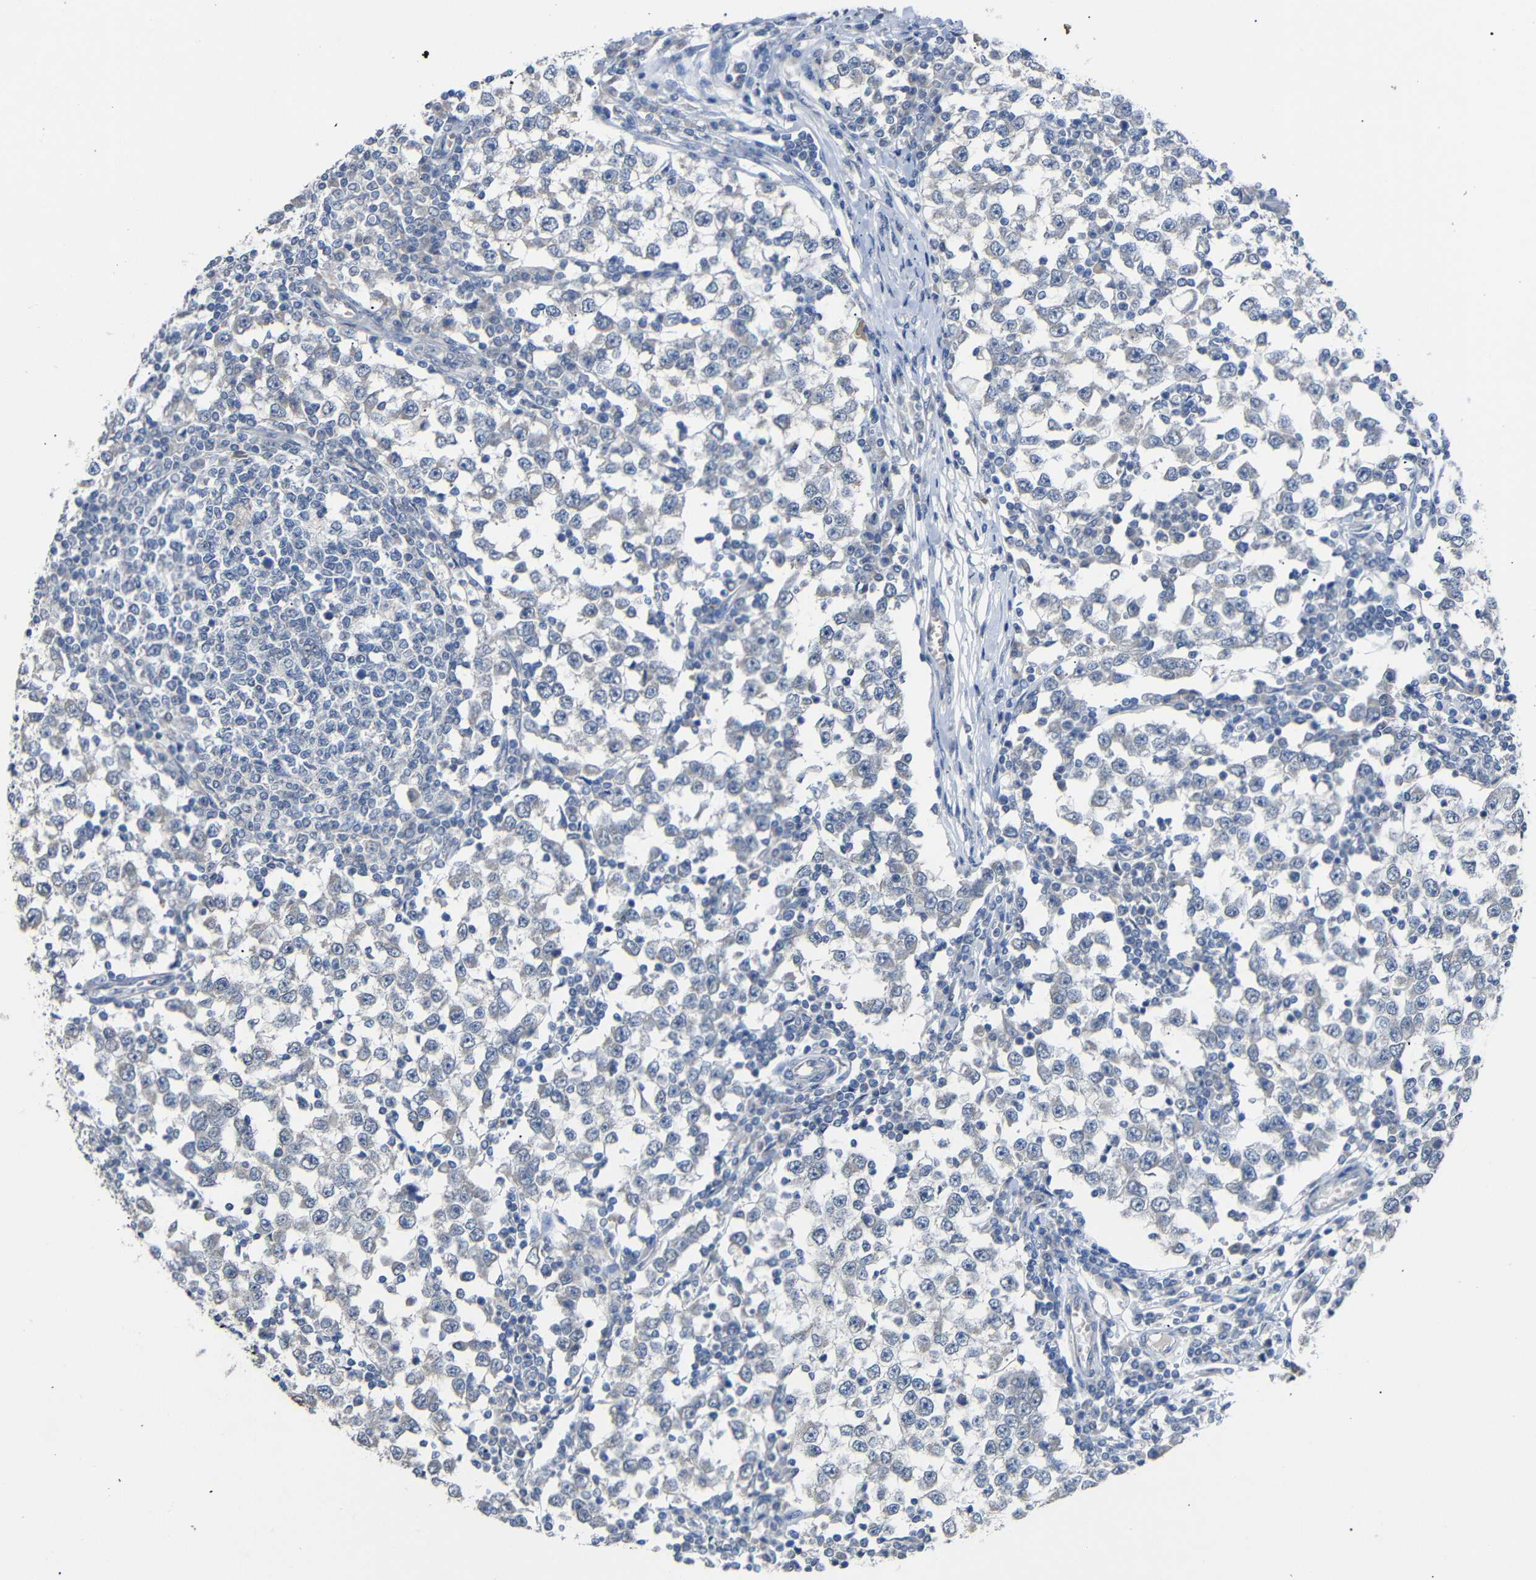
{"staining": {"intensity": "negative", "quantity": "none", "location": "none"}, "tissue": "testis cancer", "cell_type": "Tumor cells", "image_type": "cancer", "snomed": [{"axis": "morphology", "description": "Seminoma, NOS"}, {"axis": "topography", "description": "Testis"}], "caption": "IHC image of testis cancer (seminoma) stained for a protein (brown), which exhibits no staining in tumor cells.", "gene": "HNF1A", "patient": {"sex": "male", "age": 65}}